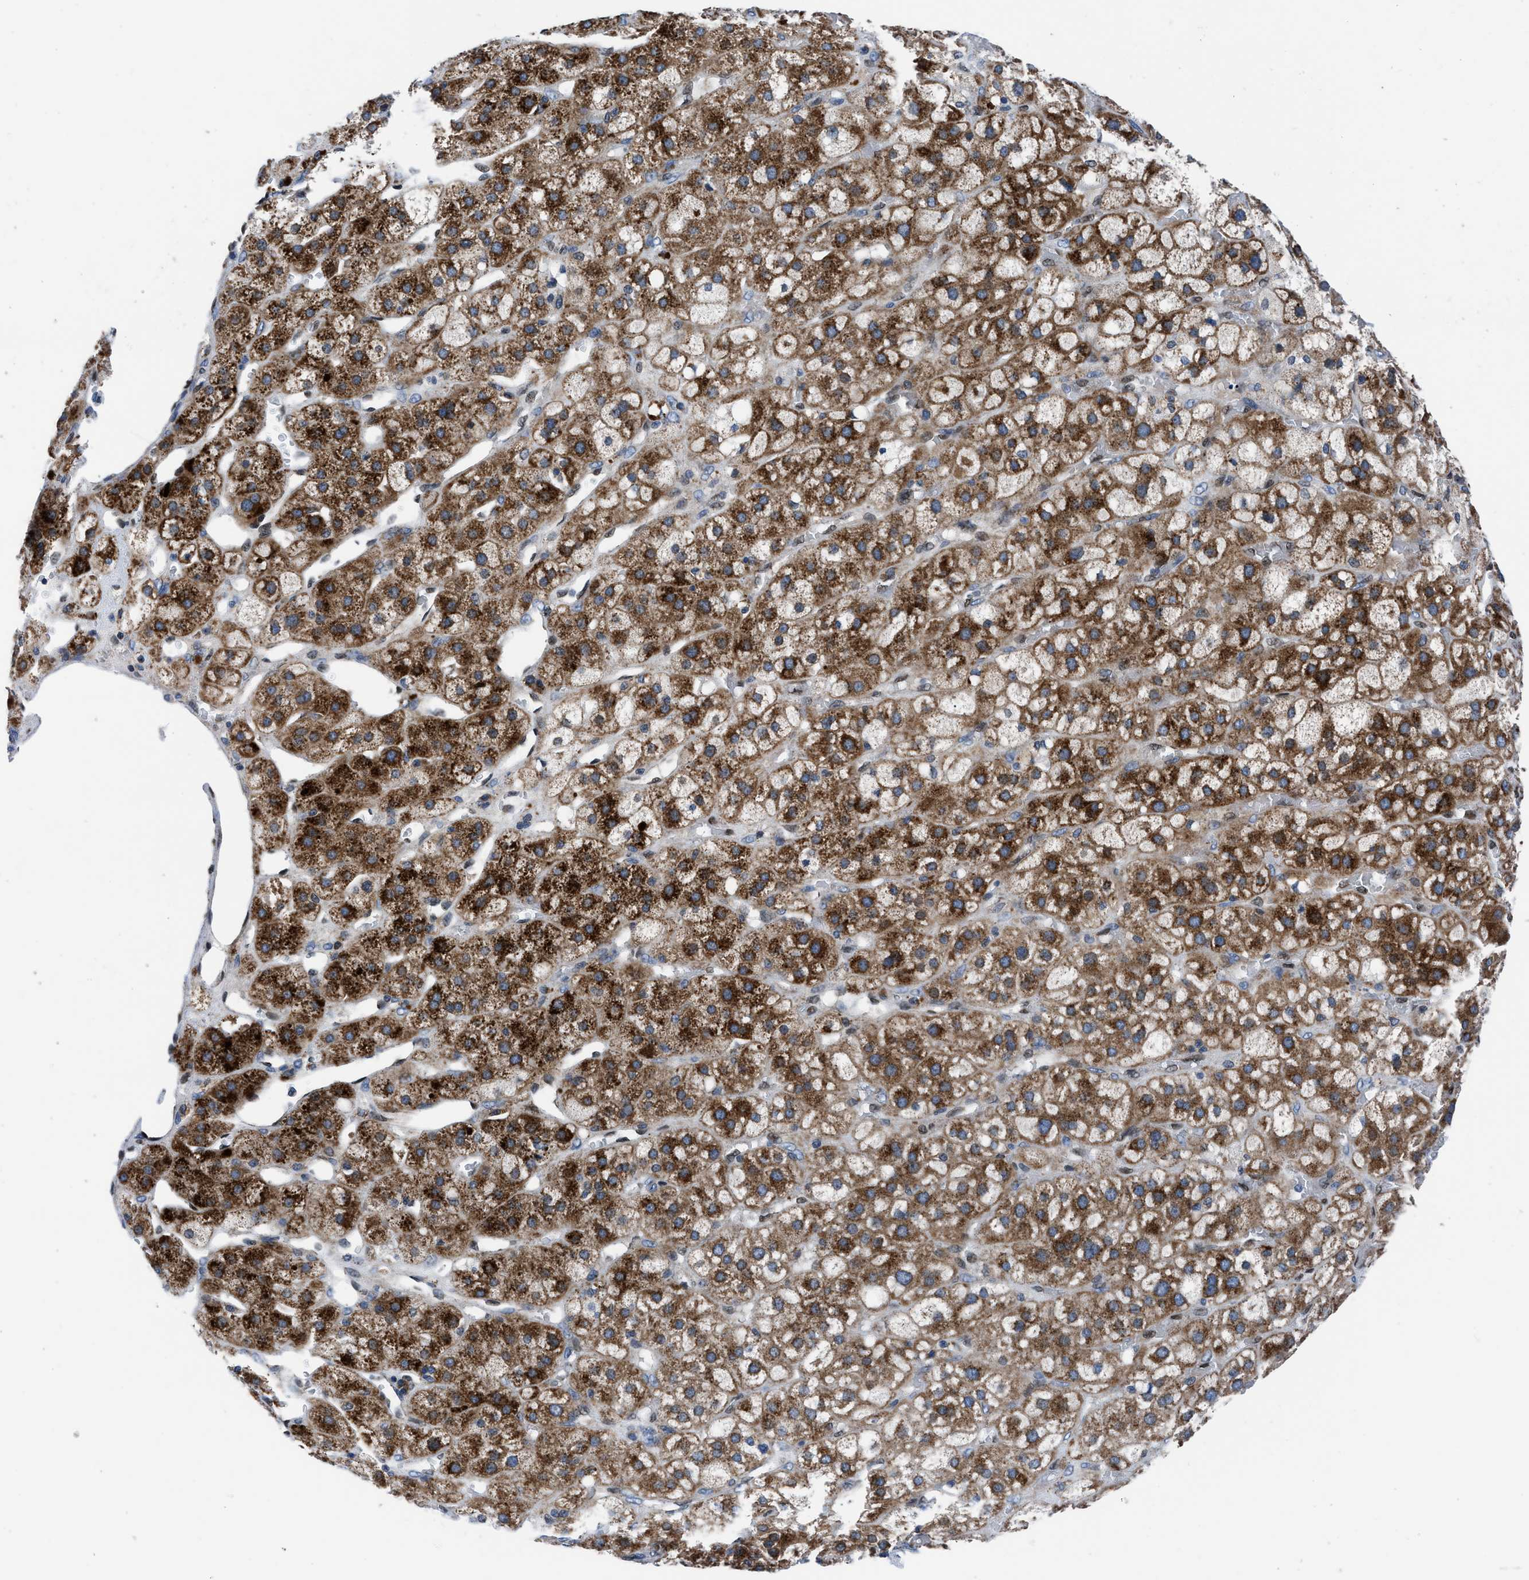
{"staining": {"intensity": "strong", "quantity": ">75%", "location": "cytoplasmic/membranous"}, "tissue": "adrenal gland", "cell_type": "Glandular cells", "image_type": "normal", "snomed": [{"axis": "morphology", "description": "Normal tissue, NOS"}, {"axis": "topography", "description": "Adrenal gland"}], "caption": "Immunohistochemical staining of benign adrenal gland exhibits strong cytoplasmic/membranous protein expression in about >75% of glandular cells. Nuclei are stained in blue.", "gene": "LMO2", "patient": {"sex": "female", "age": 47}}